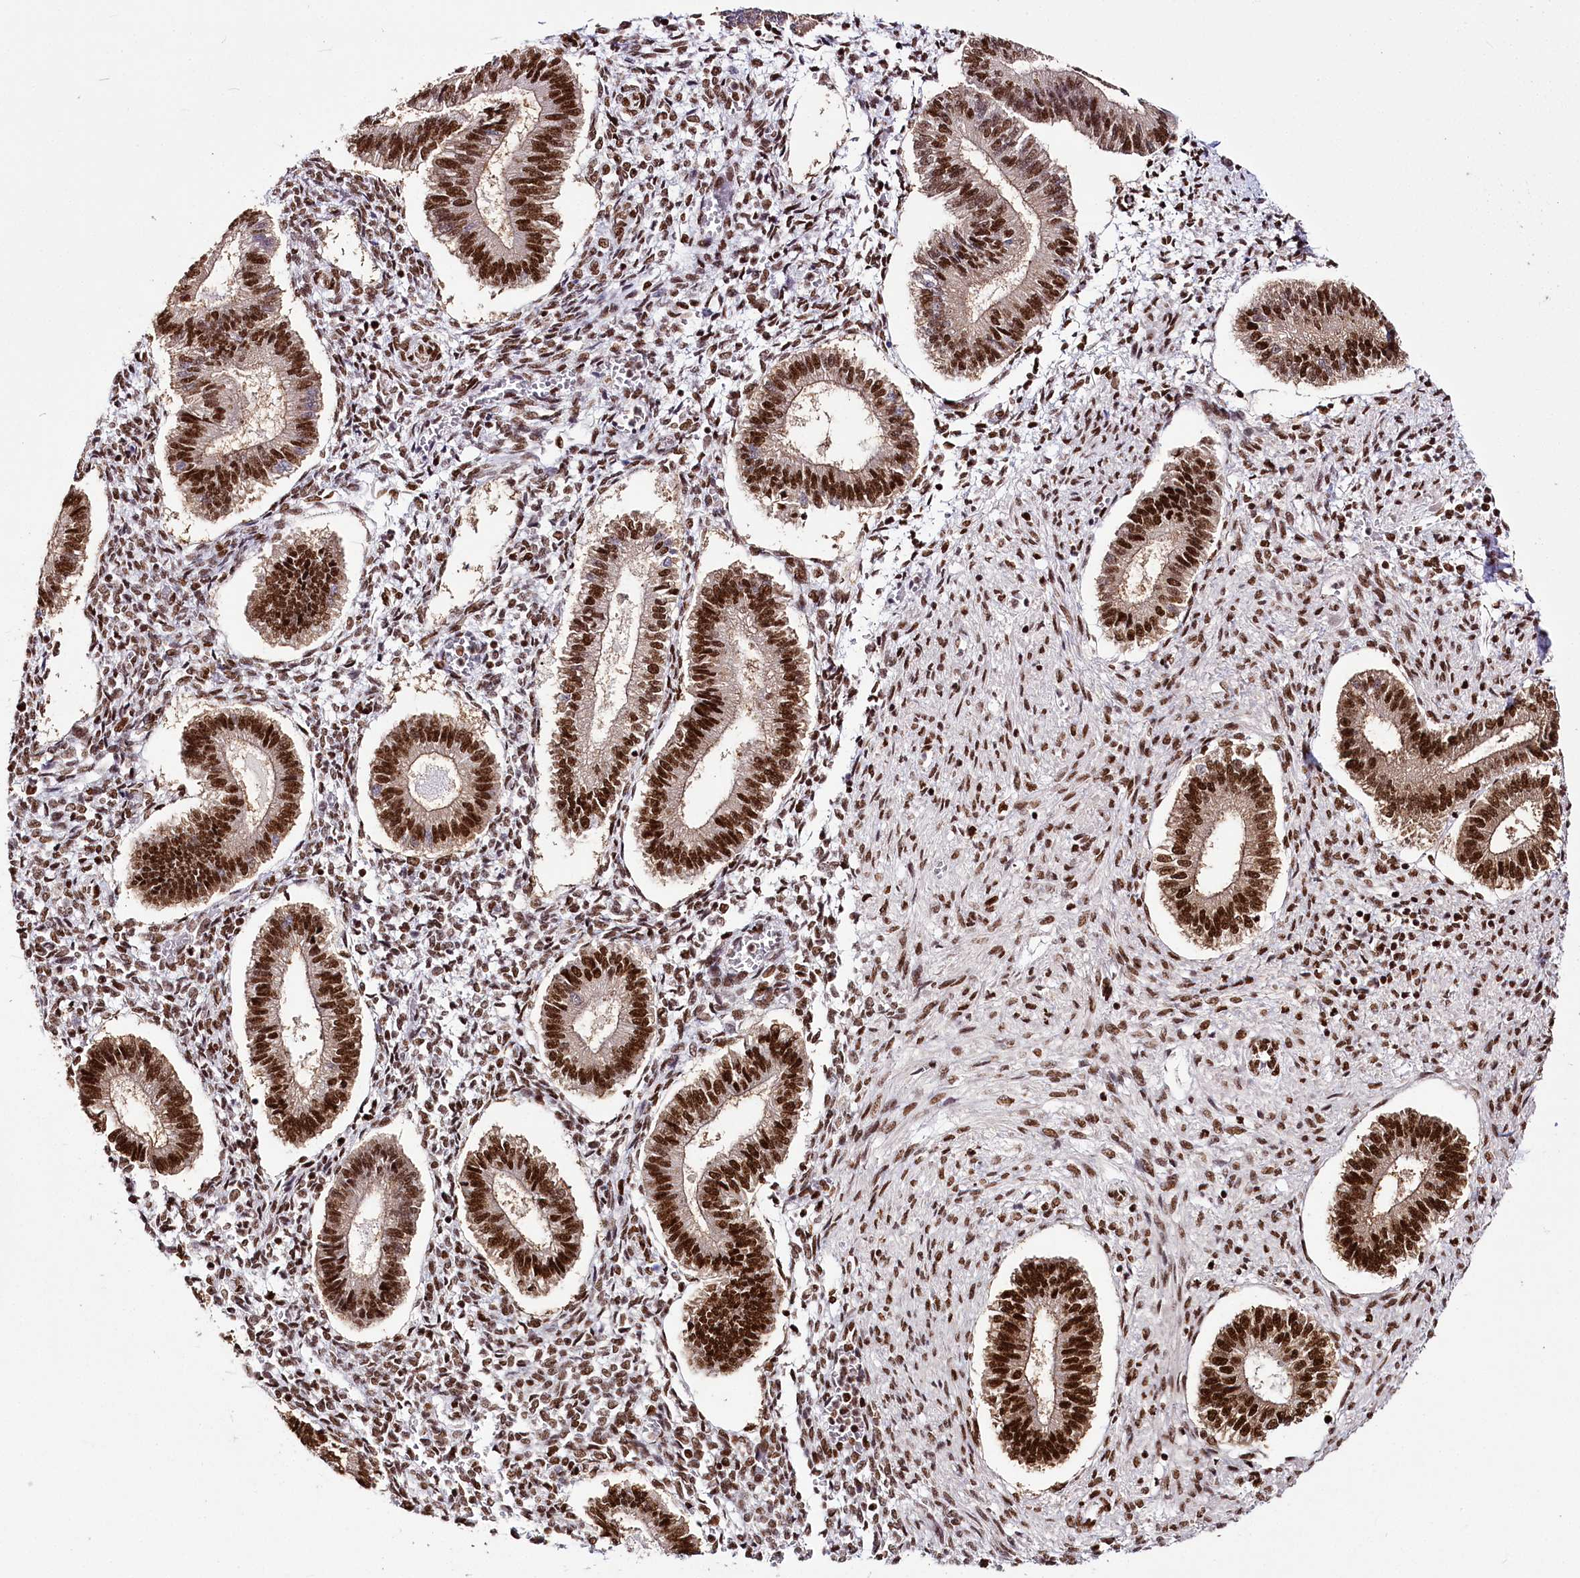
{"staining": {"intensity": "strong", "quantity": ">75%", "location": "nuclear"}, "tissue": "endometrium", "cell_type": "Cells in endometrial stroma", "image_type": "normal", "snomed": [{"axis": "morphology", "description": "Normal tissue, NOS"}, {"axis": "topography", "description": "Endometrium"}], "caption": "A brown stain shows strong nuclear positivity of a protein in cells in endometrial stroma of benign endometrium. The protein is shown in brown color, while the nuclei are stained blue.", "gene": "SMARCE1", "patient": {"sex": "female", "age": 25}}